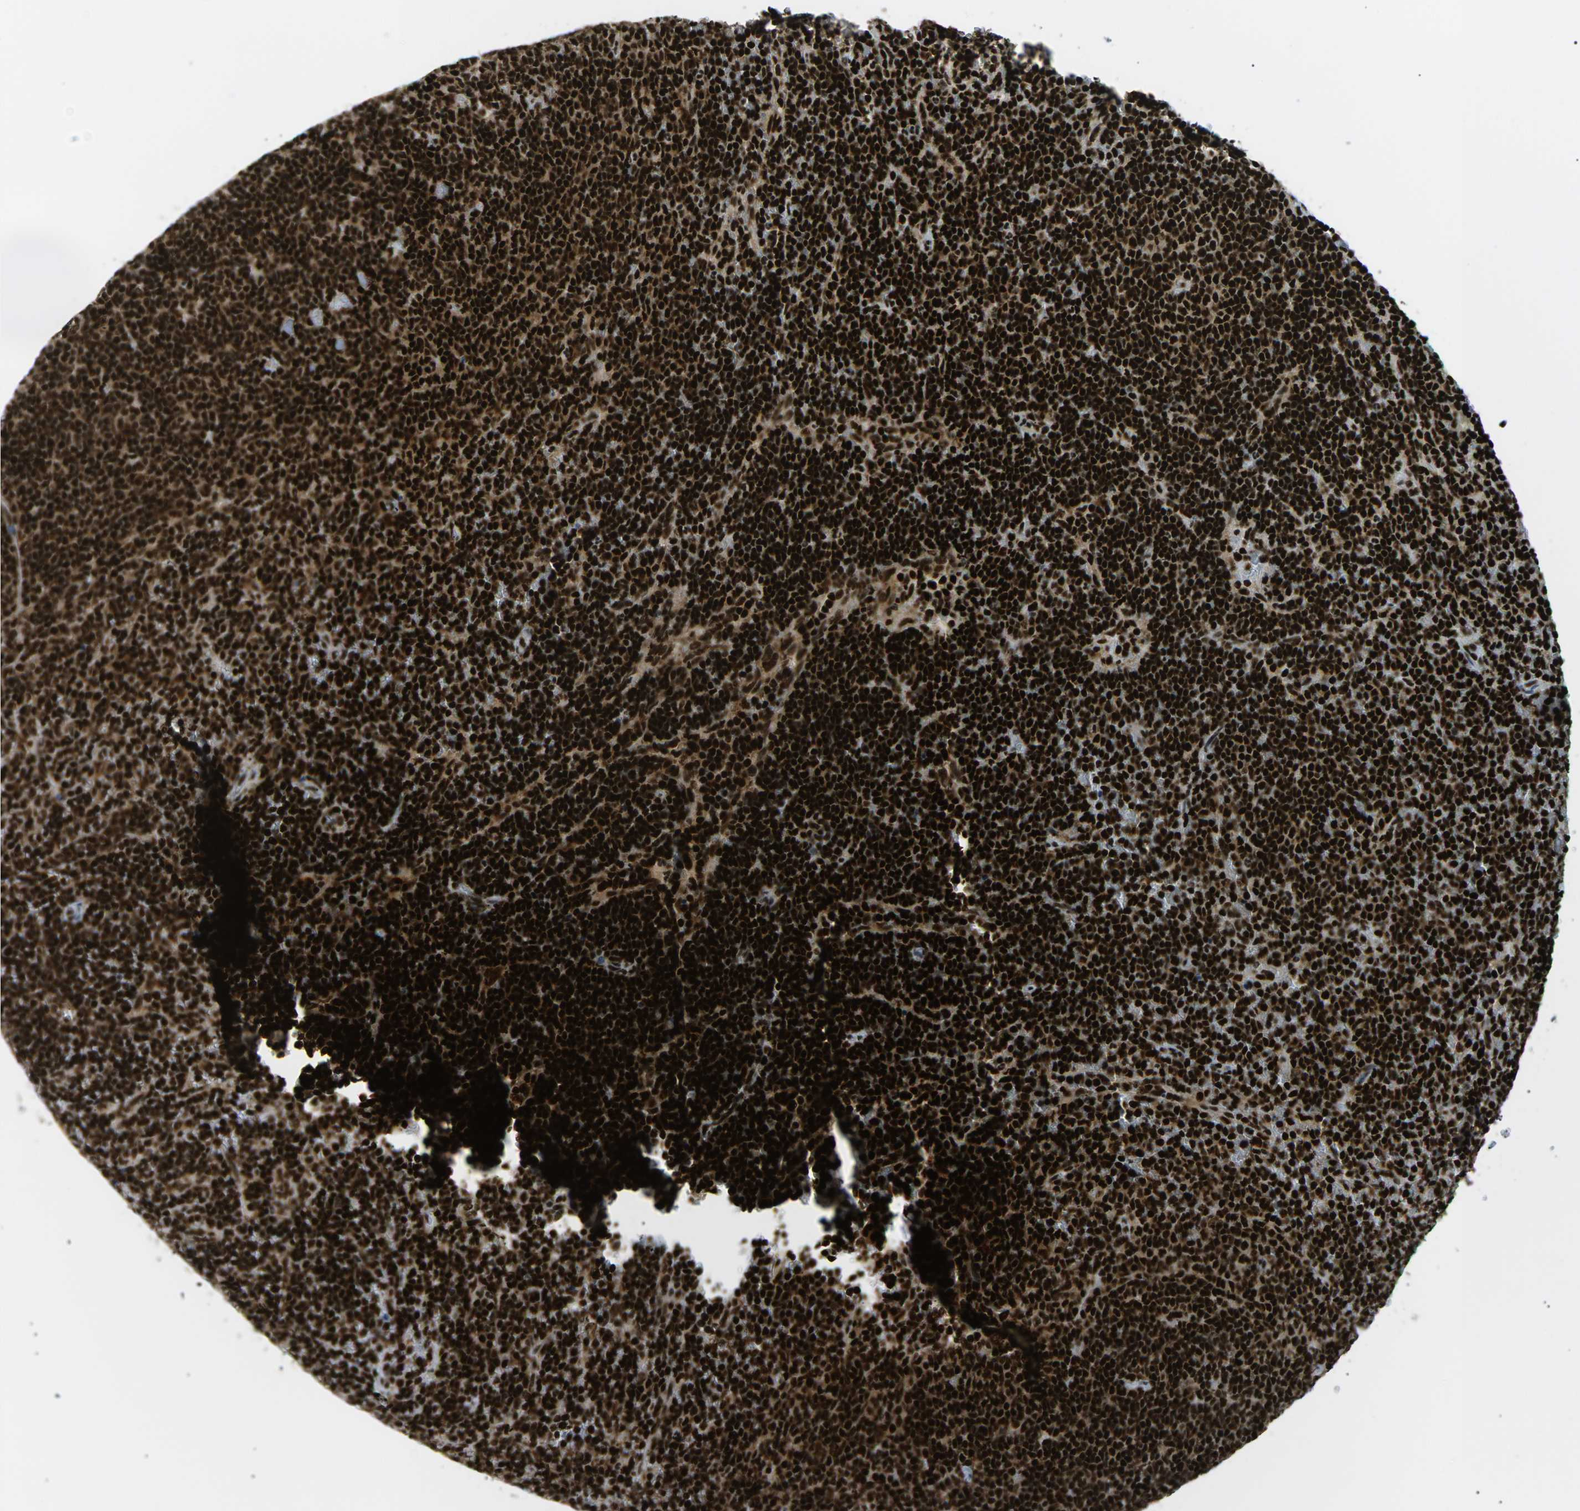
{"staining": {"intensity": "strong", "quantity": ">75%", "location": "cytoplasmic/membranous,nuclear"}, "tissue": "lymphoma", "cell_type": "Tumor cells", "image_type": "cancer", "snomed": [{"axis": "morphology", "description": "Malignant lymphoma, non-Hodgkin's type, Low grade"}, {"axis": "topography", "description": "Spleen"}], "caption": "A high amount of strong cytoplasmic/membranous and nuclear positivity is identified in approximately >75% of tumor cells in low-grade malignant lymphoma, non-Hodgkin's type tissue.", "gene": "RPA2", "patient": {"sex": "female", "age": 50}}